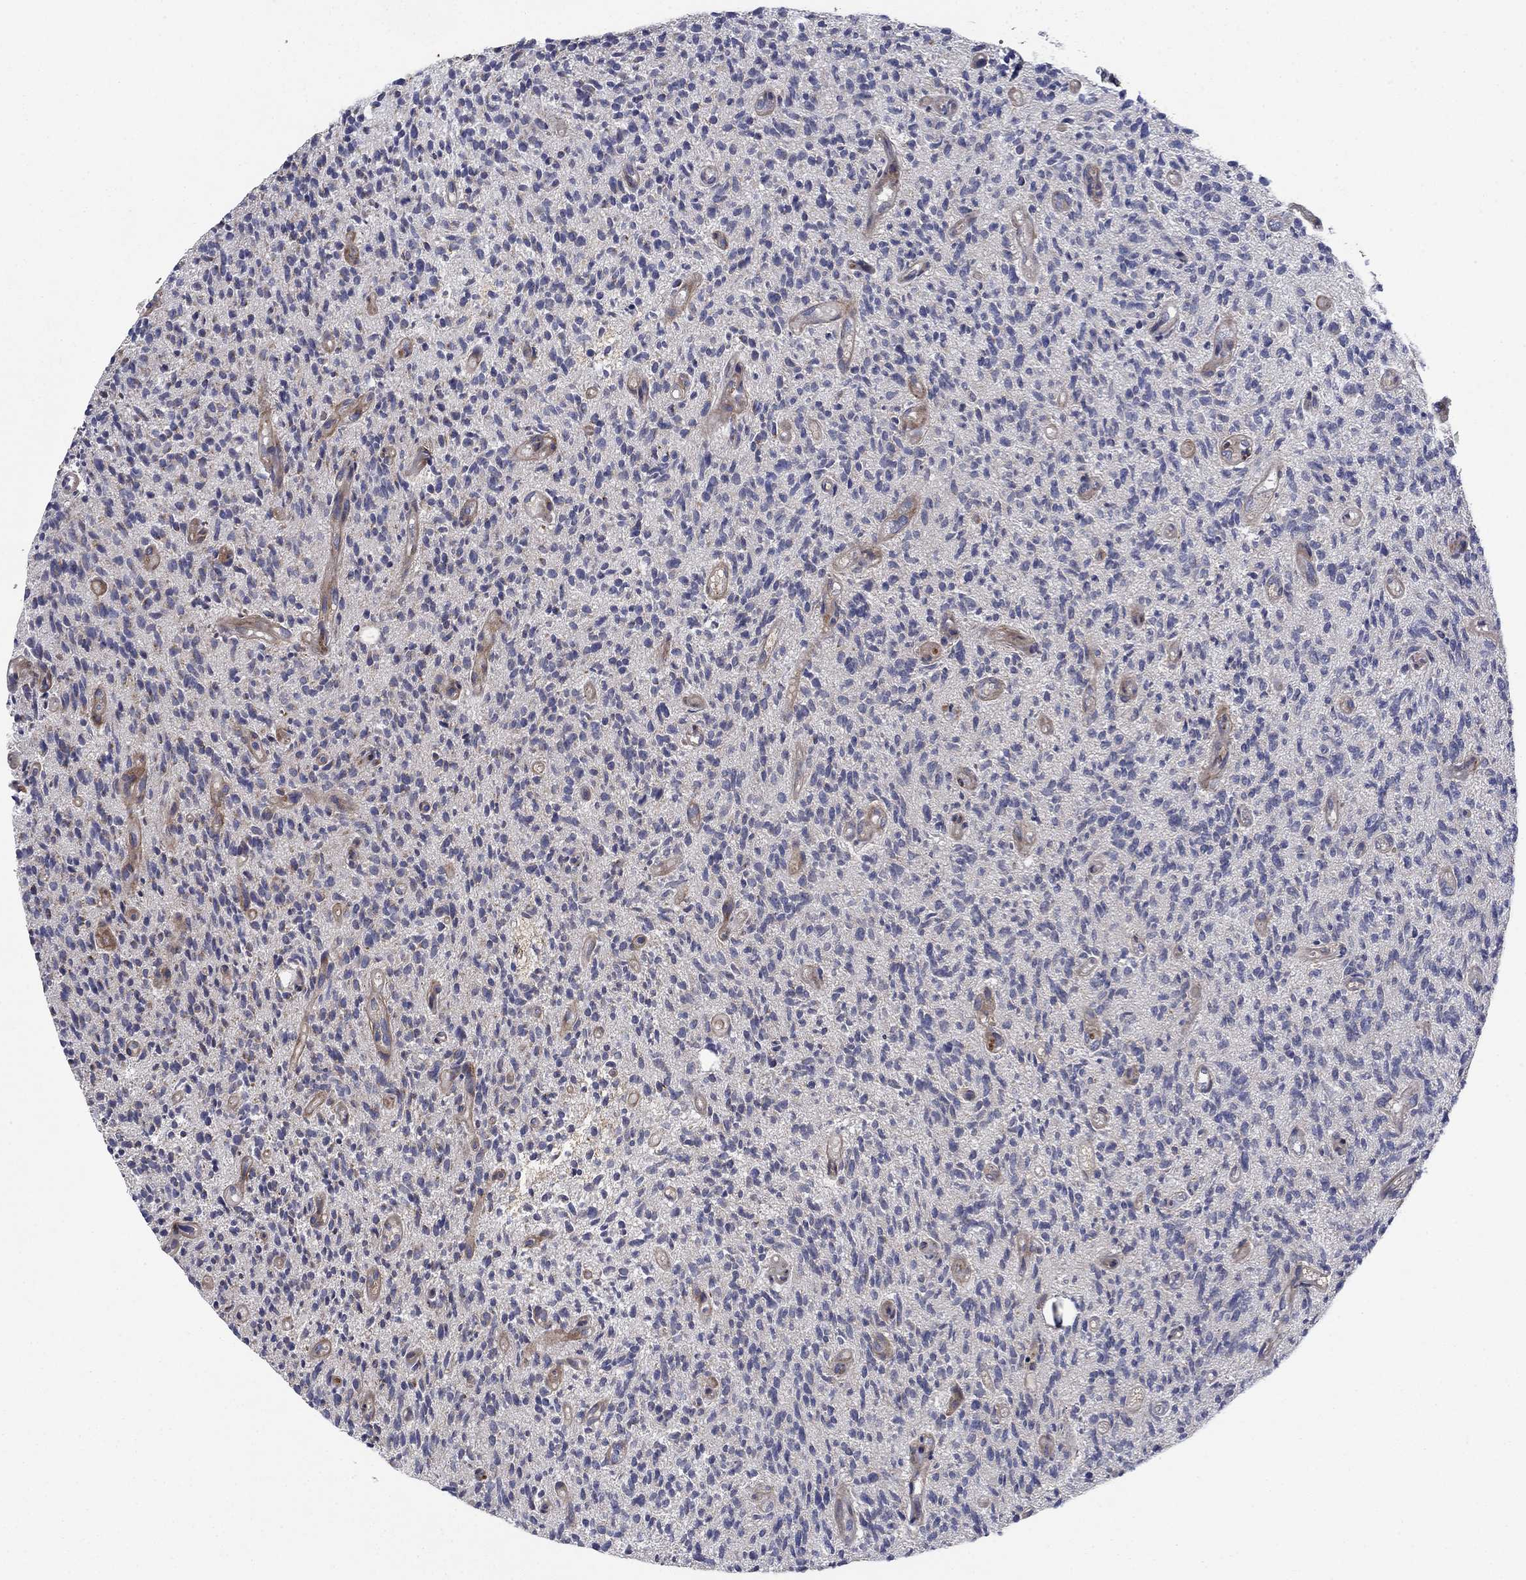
{"staining": {"intensity": "negative", "quantity": "none", "location": "none"}, "tissue": "glioma", "cell_type": "Tumor cells", "image_type": "cancer", "snomed": [{"axis": "morphology", "description": "Glioma, malignant, High grade"}, {"axis": "topography", "description": "Brain"}], "caption": "A high-resolution image shows IHC staining of malignant glioma (high-grade), which demonstrates no significant staining in tumor cells.", "gene": "PRICKLE4", "patient": {"sex": "male", "age": 64}}